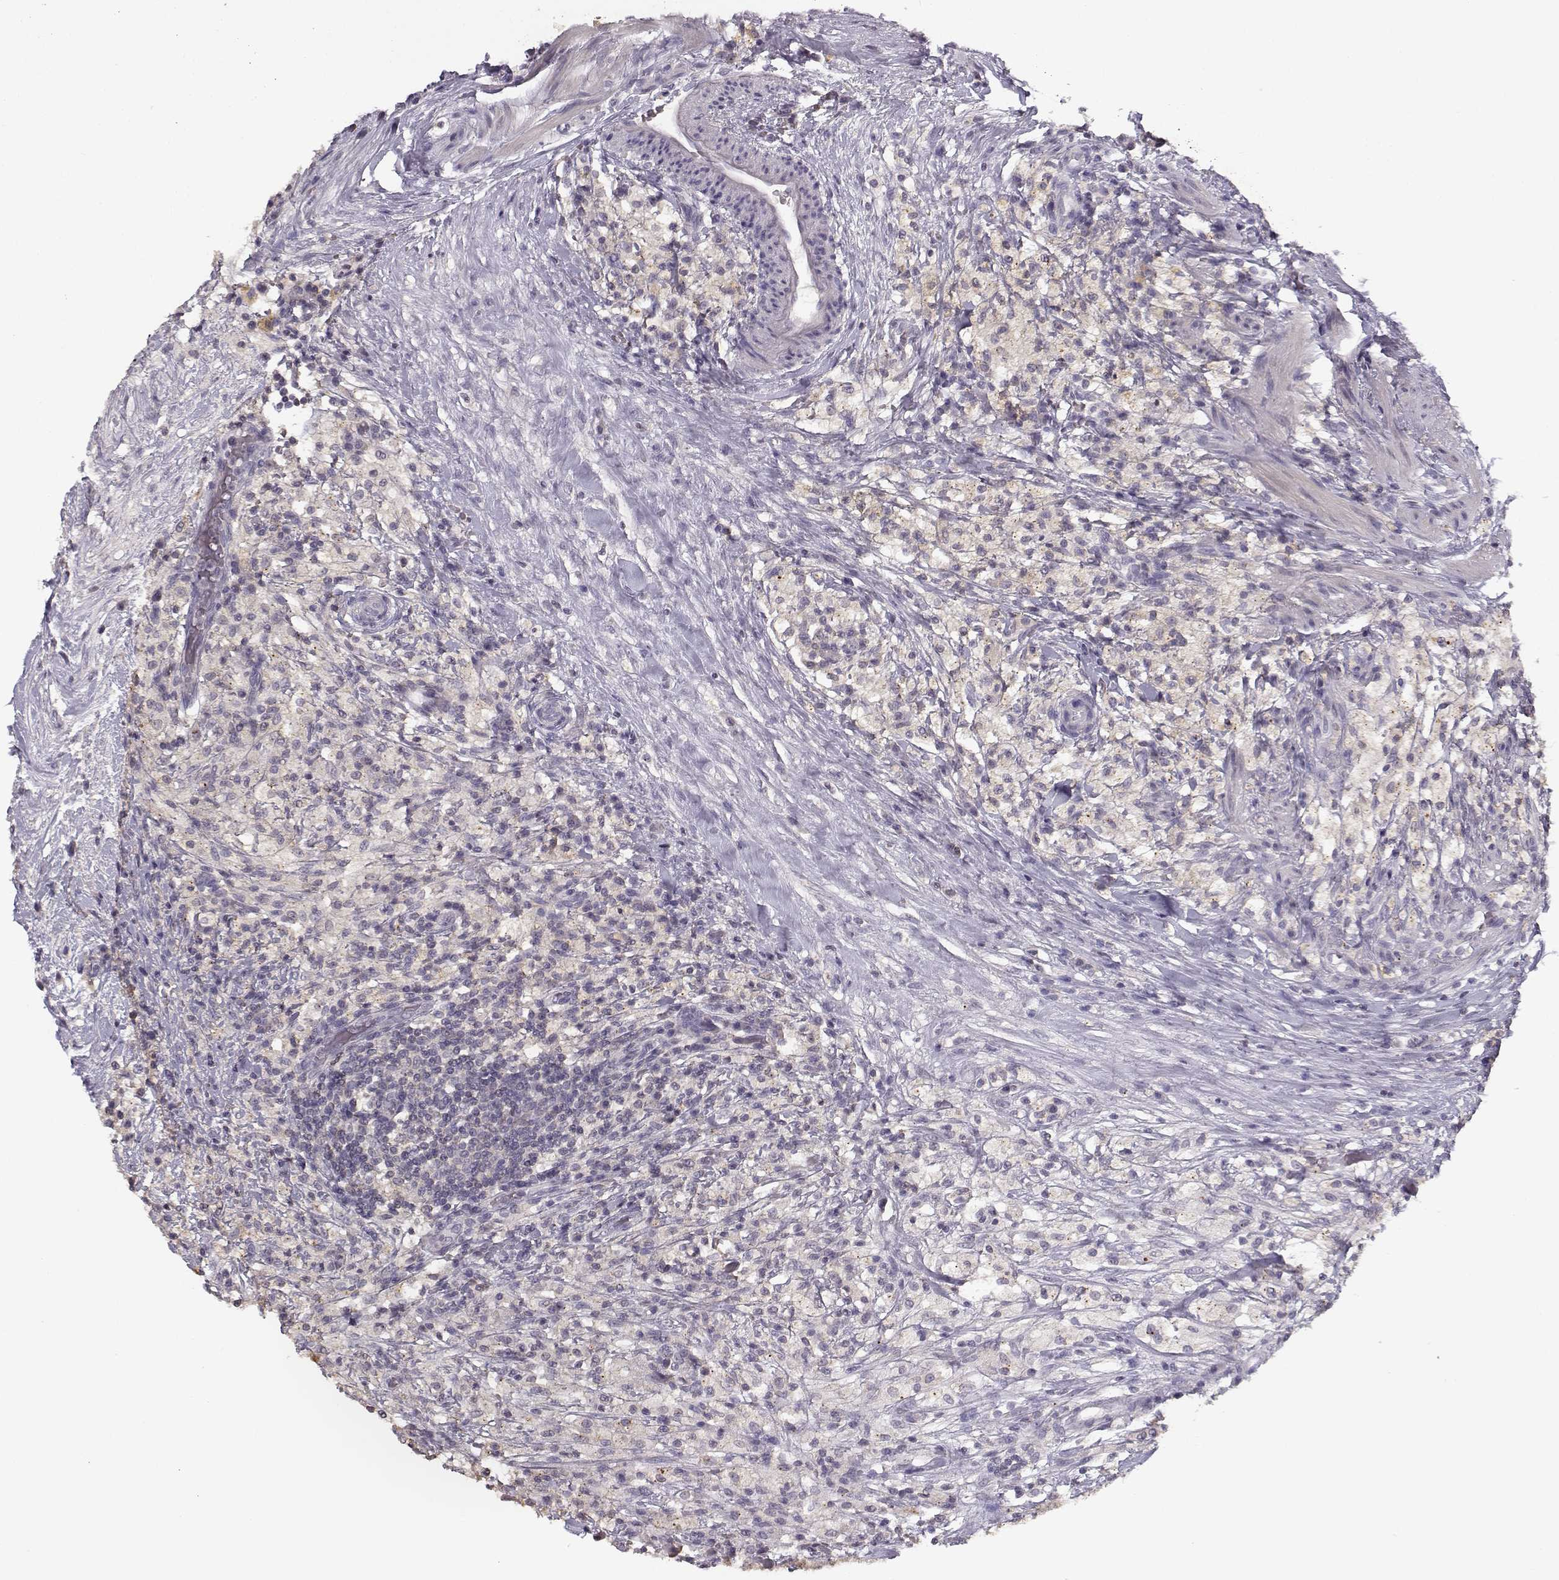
{"staining": {"intensity": "negative", "quantity": "none", "location": "none"}, "tissue": "testis cancer", "cell_type": "Tumor cells", "image_type": "cancer", "snomed": [{"axis": "morphology", "description": "Necrosis, NOS"}, {"axis": "morphology", "description": "Carcinoma, Embryonal, NOS"}, {"axis": "topography", "description": "Testis"}], "caption": "High power microscopy histopathology image of an IHC histopathology image of testis embryonal carcinoma, revealing no significant staining in tumor cells.", "gene": "UROC1", "patient": {"sex": "male", "age": 19}}